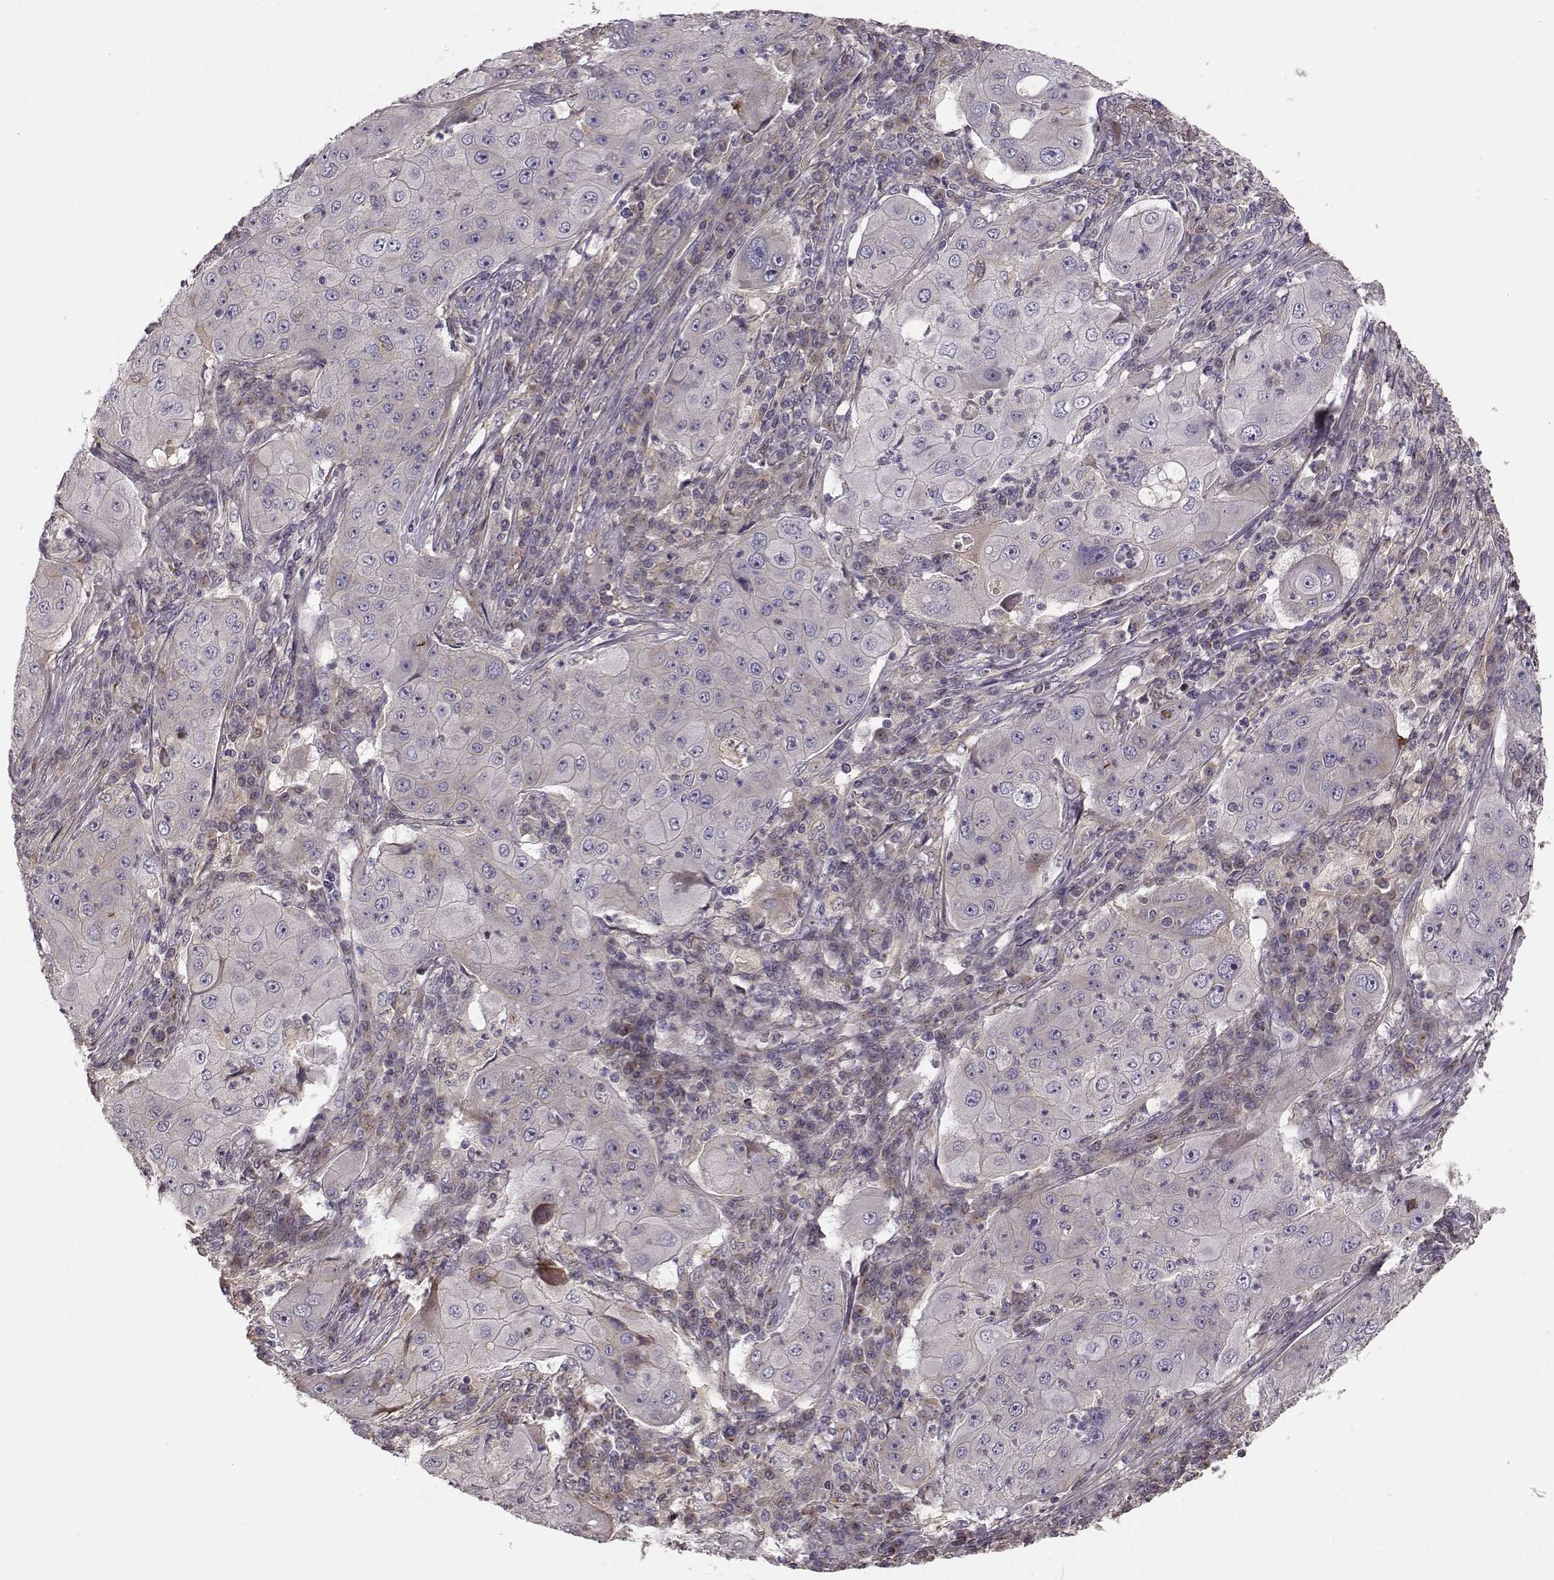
{"staining": {"intensity": "negative", "quantity": "none", "location": "none"}, "tissue": "lung cancer", "cell_type": "Tumor cells", "image_type": "cancer", "snomed": [{"axis": "morphology", "description": "Squamous cell carcinoma, NOS"}, {"axis": "topography", "description": "Lung"}], "caption": "Tumor cells show no significant protein expression in lung squamous cell carcinoma.", "gene": "MTR", "patient": {"sex": "female", "age": 59}}